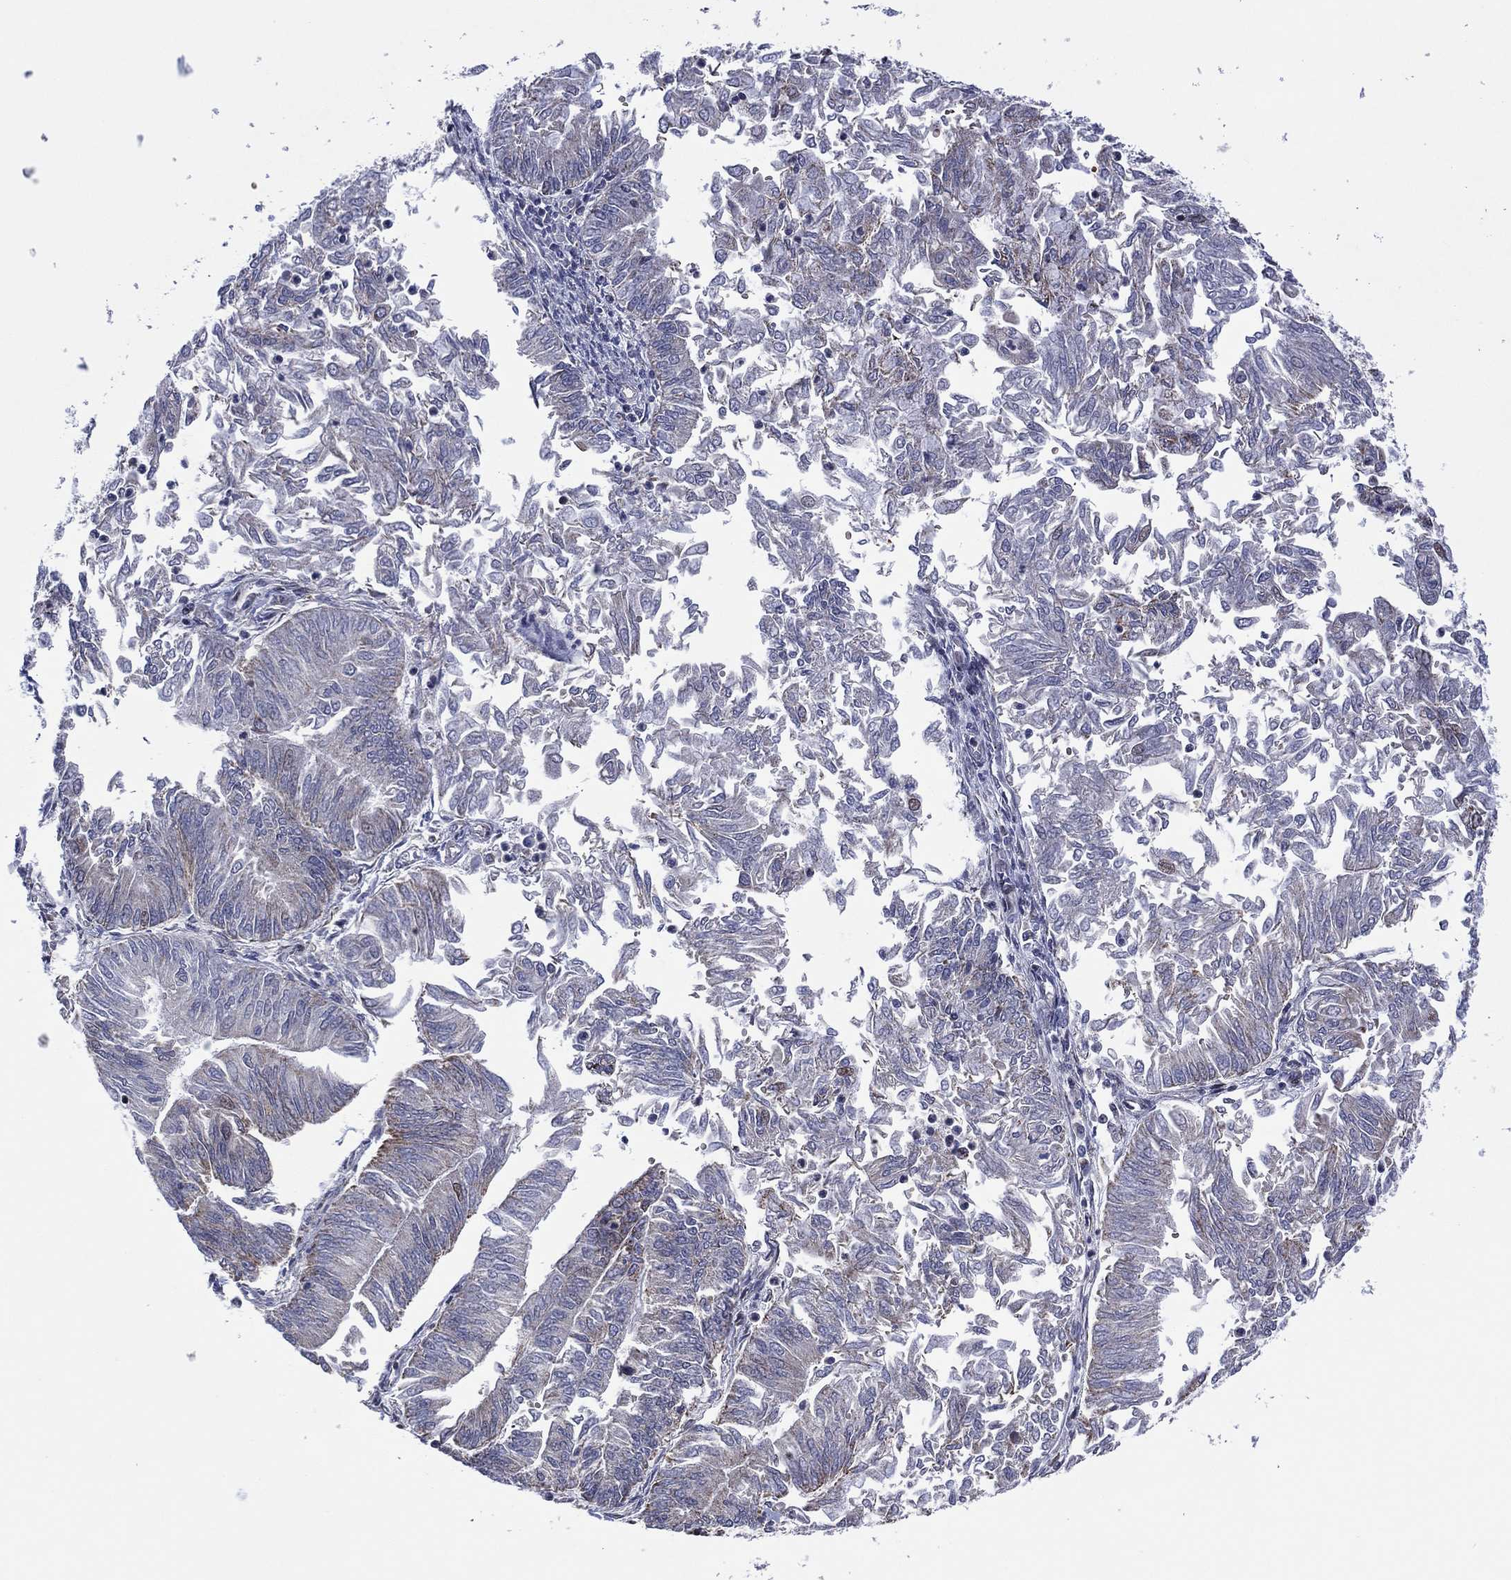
{"staining": {"intensity": "negative", "quantity": "none", "location": "none"}, "tissue": "endometrial cancer", "cell_type": "Tumor cells", "image_type": "cancer", "snomed": [{"axis": "morphology", "description": "Adenocarcinoma, NOS"}, {"axis": "topography", "description": "Endometrium"}], "caption": "Micrograph shows no protein positivity in tumor cells of endometrial cancer tissue.", "gene": "PIDD1", "patient": {"sex": "female", "age": 59}}